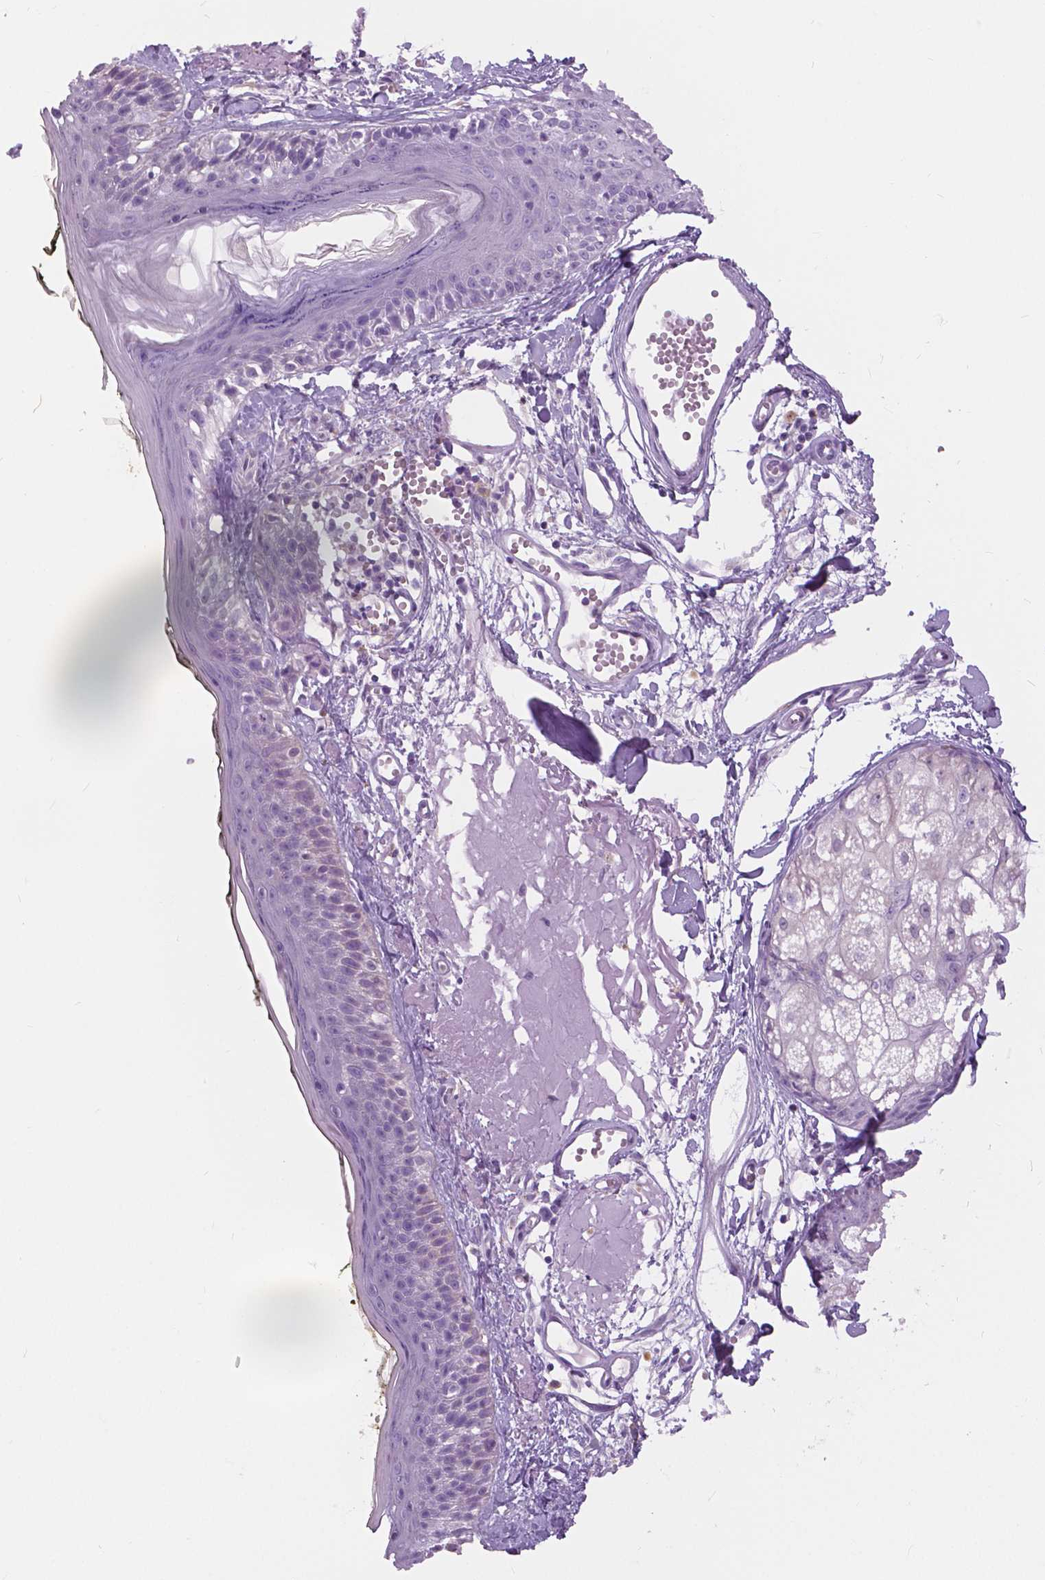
{"staining": {"intensity": "negative", "quantity": "none", "location": "none"}, "tissue": "skin", "cell_type": "Fibroblasts", "image_type": "normal", "snomed": [{"axis": "morphology", "description": "Normal tissue, NOS"}, {"axis": "topography", "description": "Skin"}], "caption": "This image is of normal skin stained with immunohistochemistry (IHC) to label a protein in brown with the nuclei are counter-stained blue. There is no expression in fibroblasts.", "gene": "TP53TG5", "patient": {"sex": "male", "age": 76}}